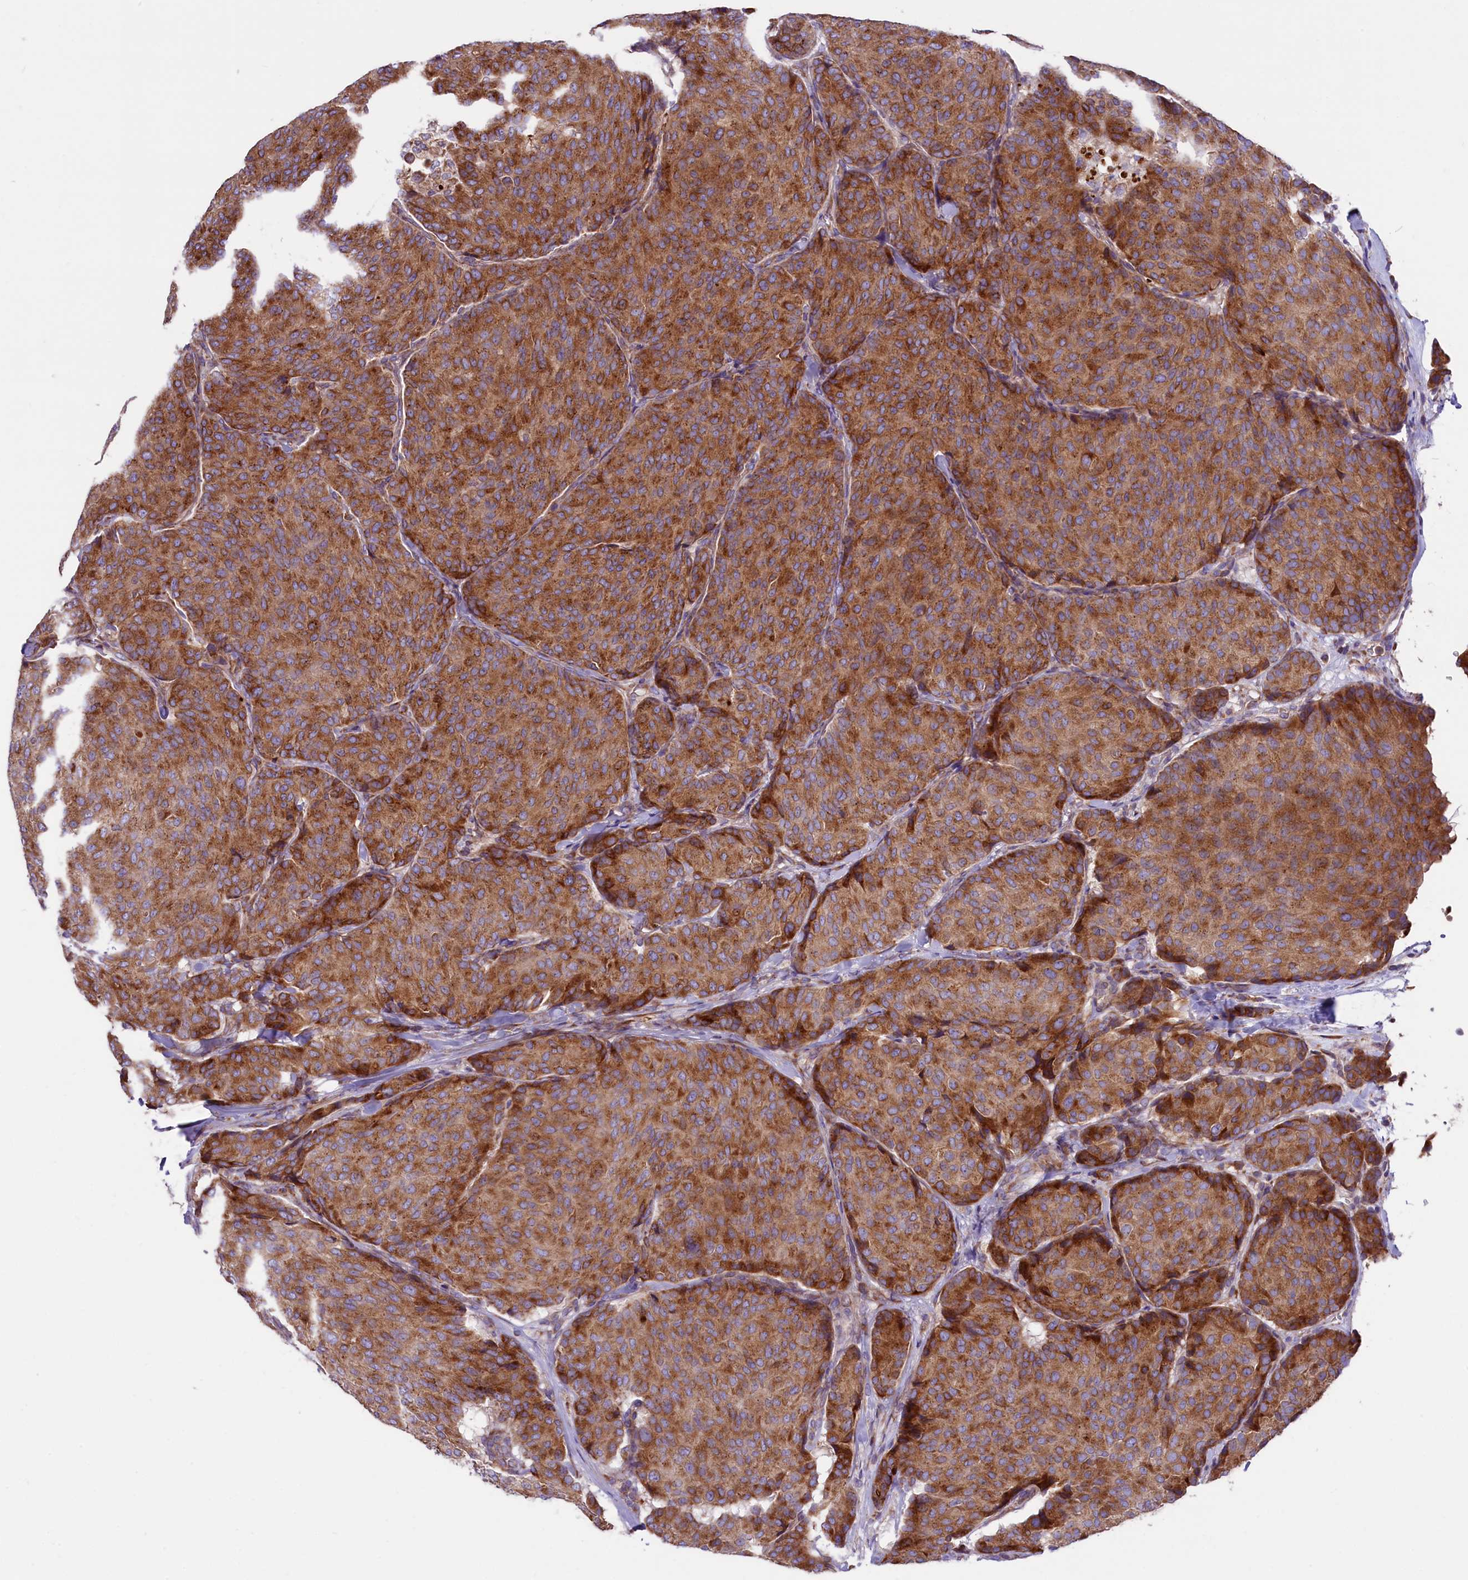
{"staining": {"intensity": "strong", "quantity": ">75%", "location": "cytoplasmic/membranous"}, "tissue": "breast cancer", "cell_type": "Tumor cells", "image_type": "cancer", "snomed": [{"axis": "morphology", "description": "Duct carcinoma"}, {"axis": "topography", "description": "Breast"}], "caption": "Immunohistochemical staining of human breast invasive ductal carcinoma displays high levels of strong cytoplasmic/membranous positivity in approximately >75% of tumor cells.", "gene": "PTPRU", "patient": {"sex": "female", "age": 75}}